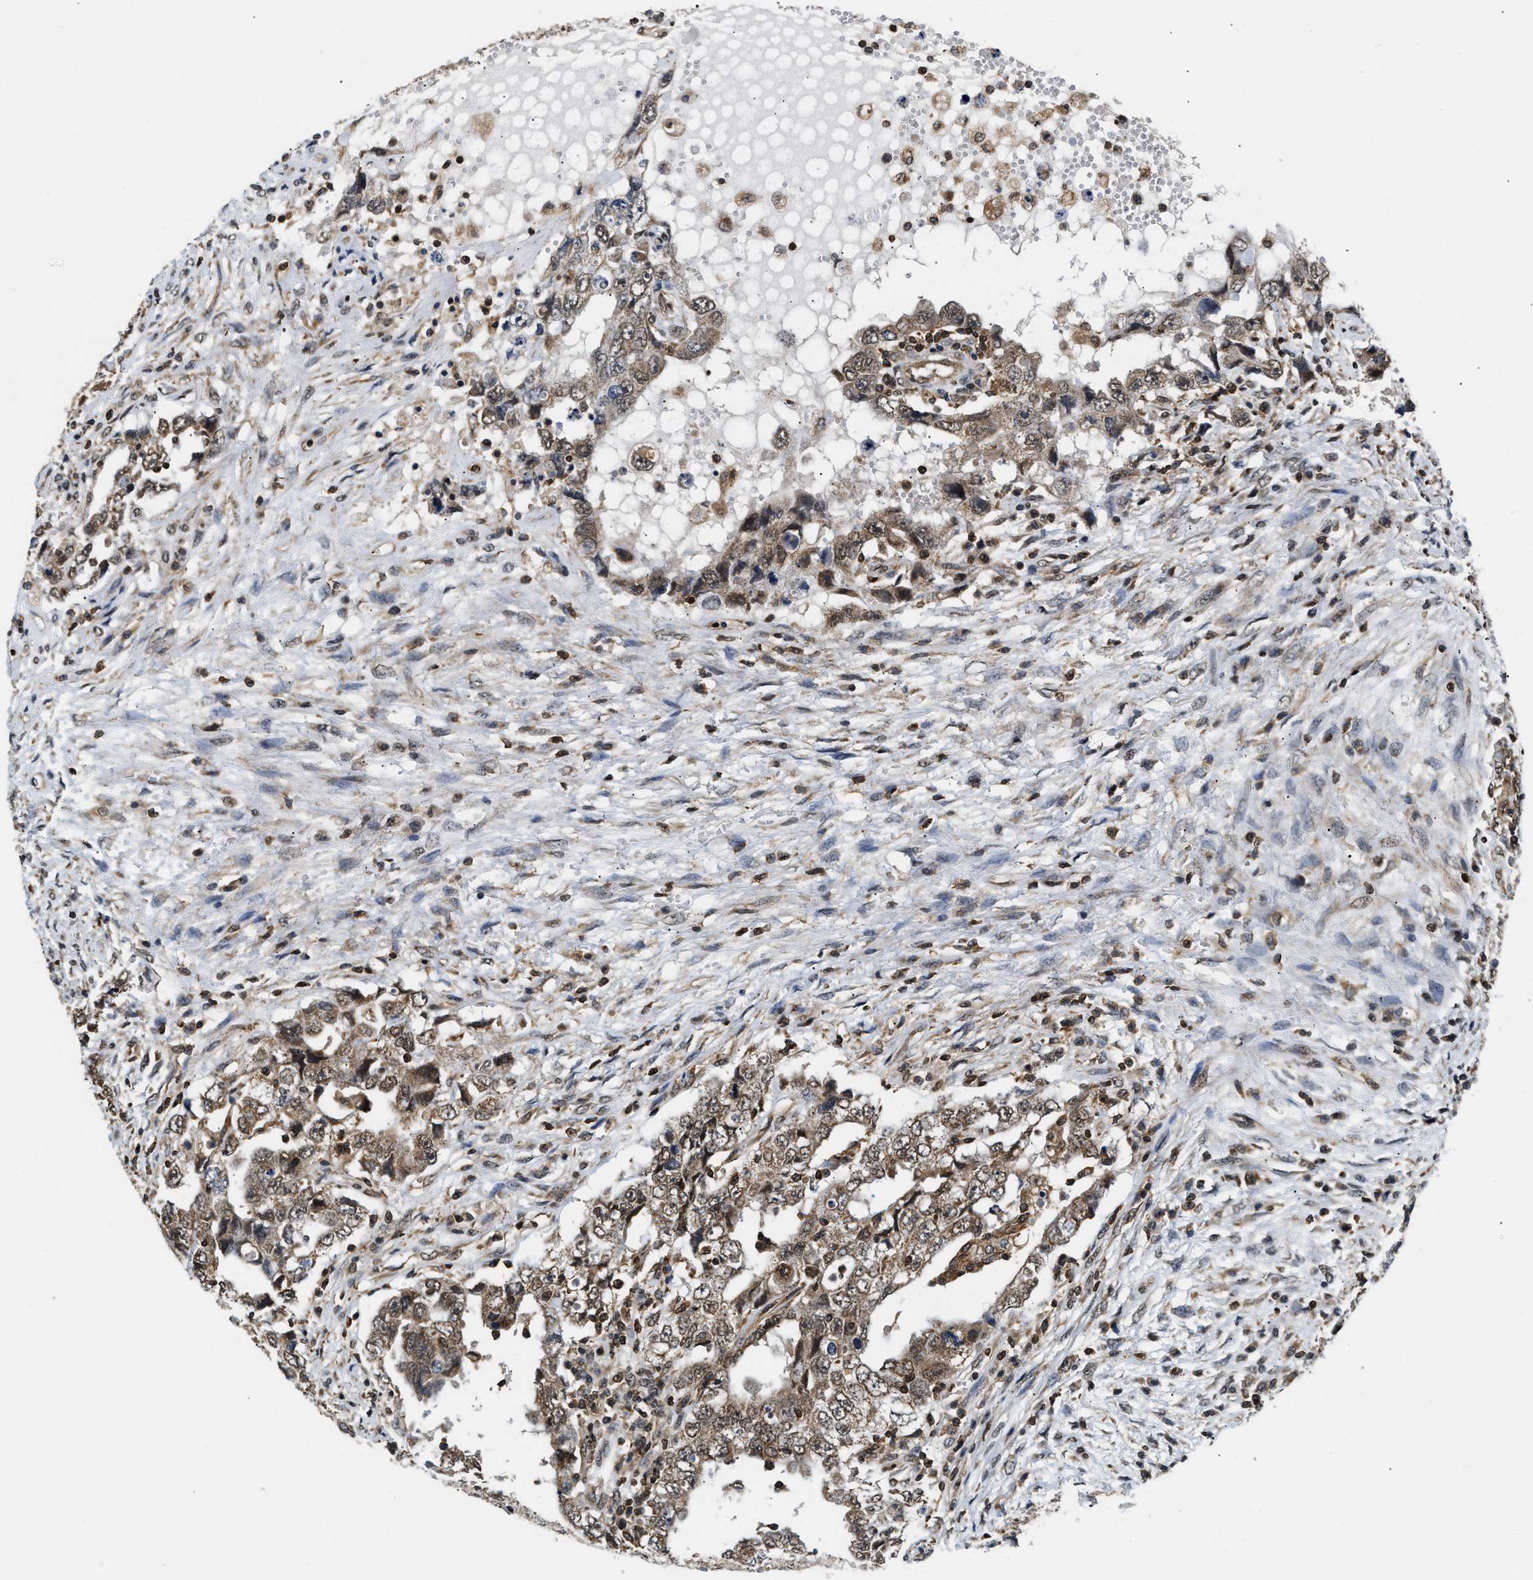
{"staining": {"intensity": "moderate", "quantity": ">75%", "location": "cytoplasmic/membranous,nuclear"}, "tissue": "testis cancer", "cell_type": "Tumor cells", "image_type": "cancer", "snomed": [{"axis": "morphology", "description": "Carcinoma, Embryonal, NOS"}, {"axis": "topography", "description": "Testis"}], "caption": "Tumor cells display medium levels of moderate cytoplasmic/membranous and nuclear expression in approximately >75% of cells in testis embryonal carcinoma.", "gene": "STK10", "patient": {"sex": "male", "age": 26}}